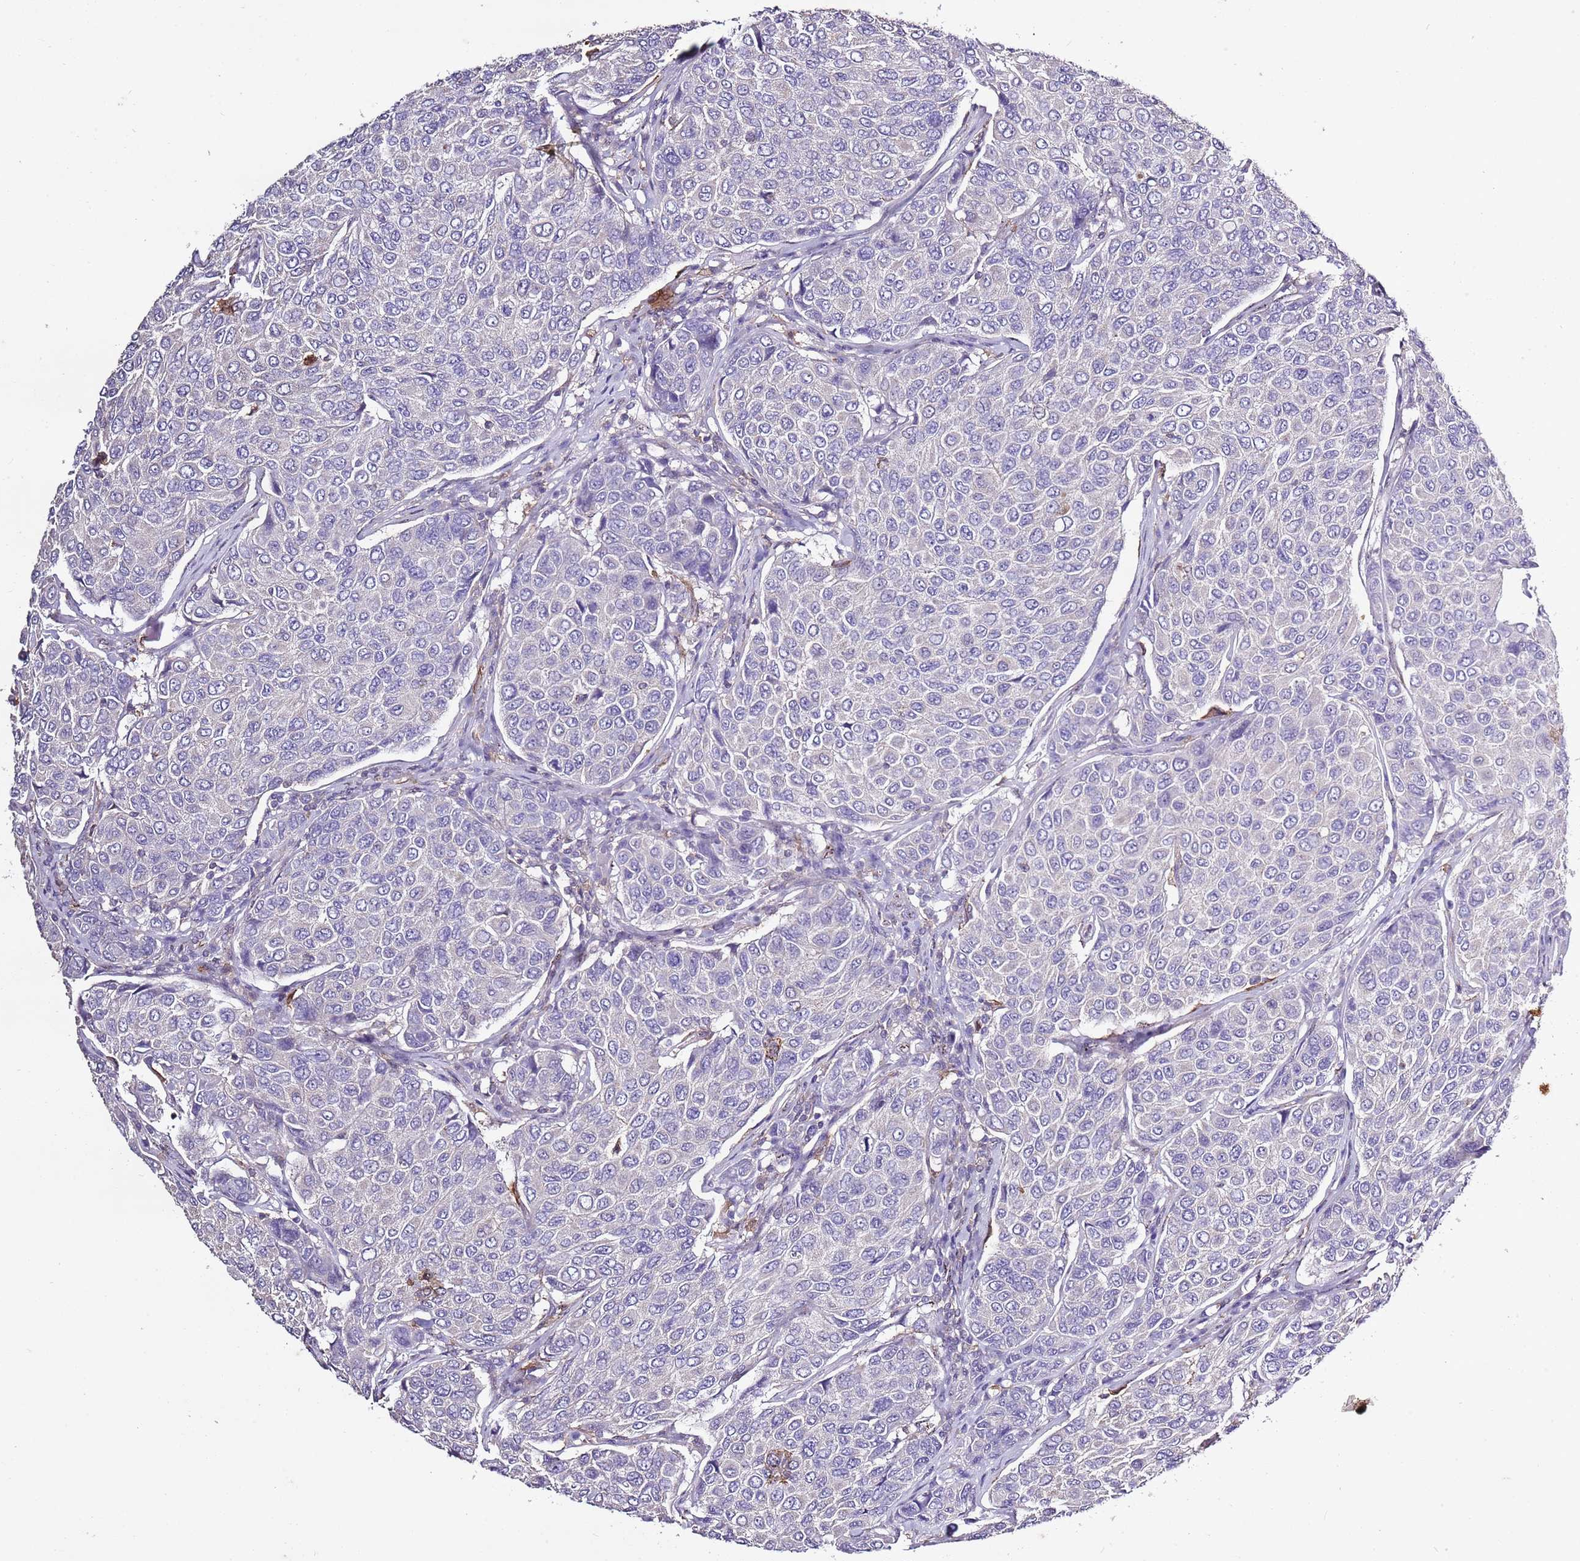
{"staining": {"intensity": "negative", "quantity": "none", "location": "none"}, "tissue": "breast cancer", "cell_type": "Tumor cells", "image_type": "cancer", "snomed": [{"axis": "morphology", "description": "Duct carcinoma"}, {"axis": "topography", "description": "Breast"}], "caption": "Tumor cells are negative for protein expression in human breast cancer (intraductal carcinoma).", "gene": "CAPN9", "patient": {"sex": "female", "age": 55}}